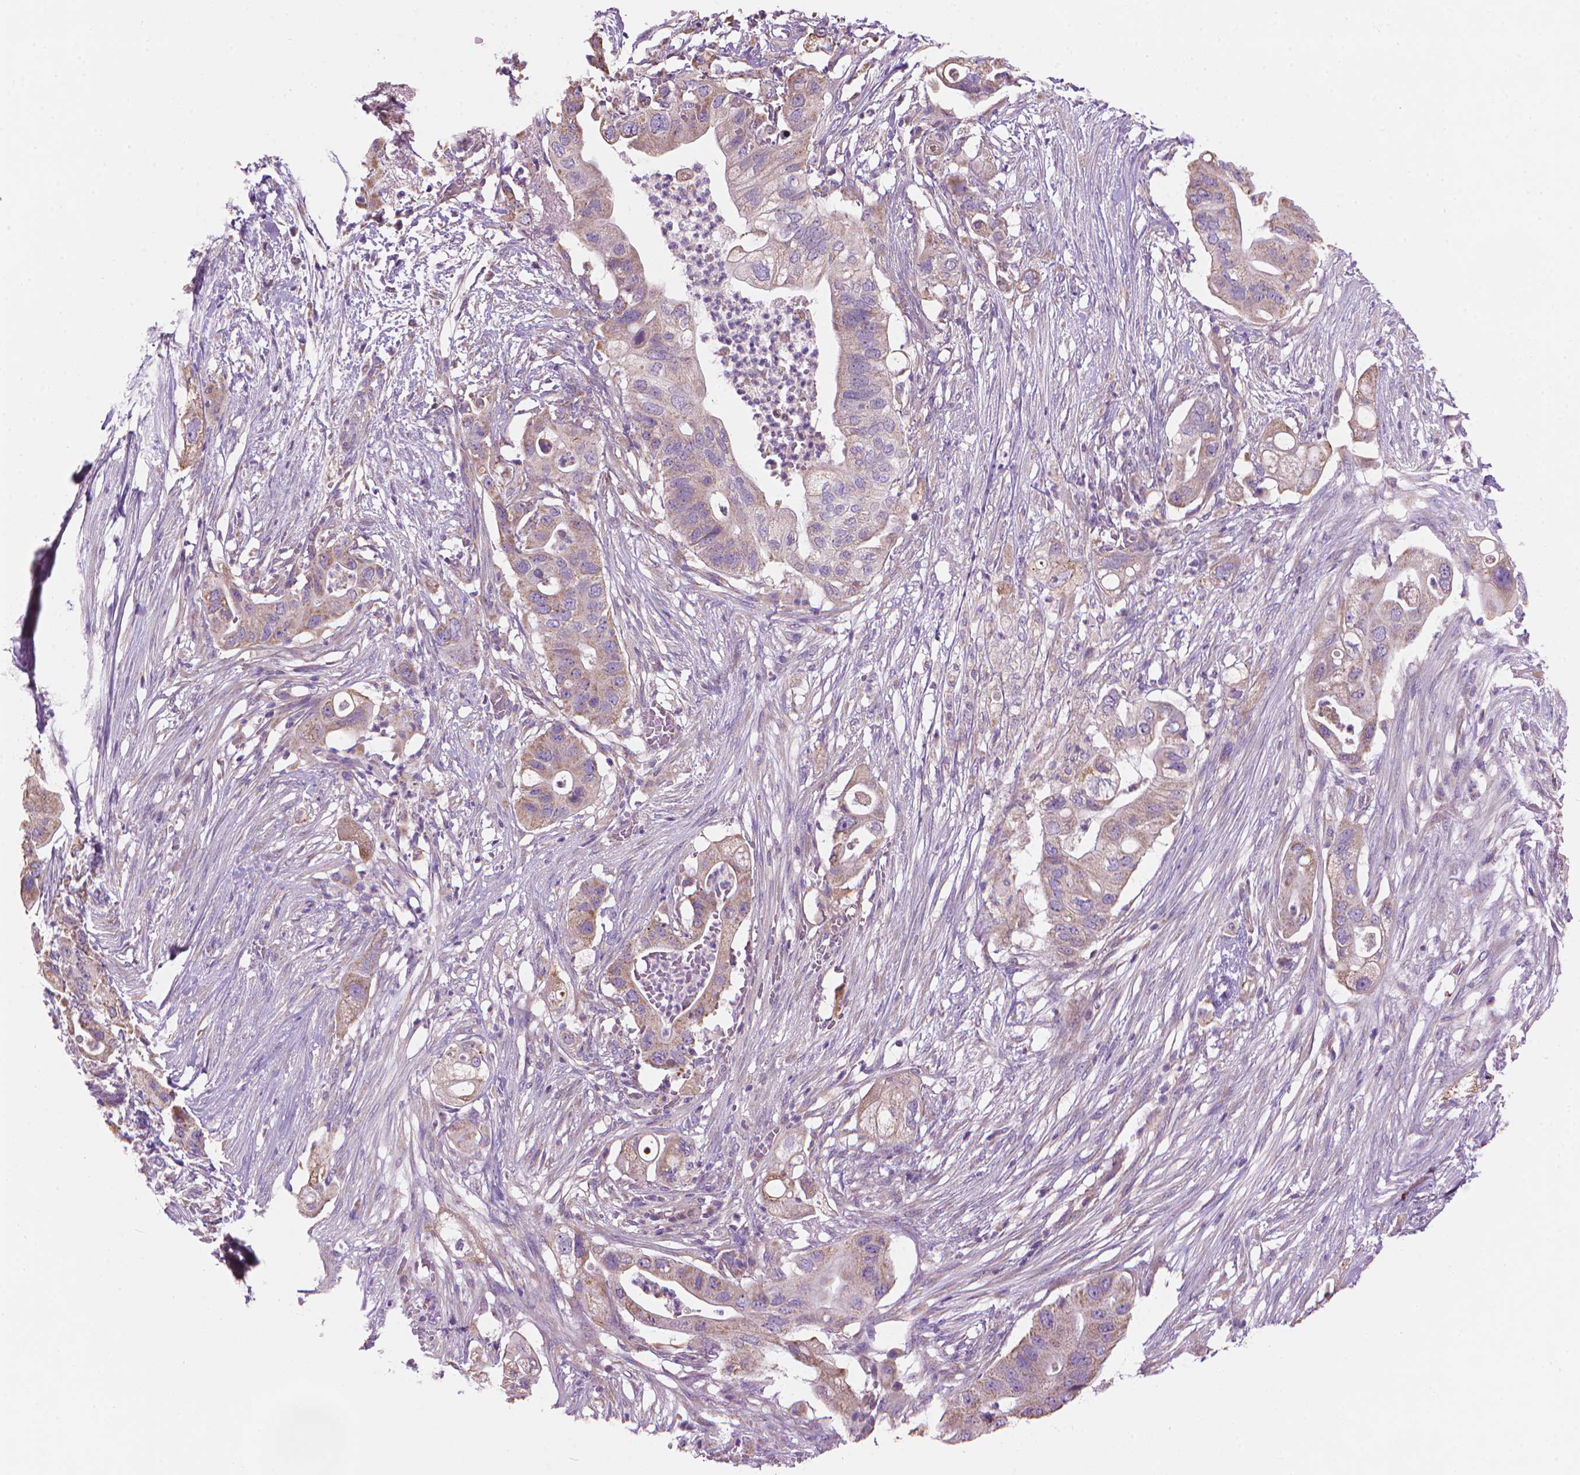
{"staining": {"intensity": "weak", "quantity": ">75%", "location": "cytoplasmic/membranous"}, "tissue": "pancreatic cancer", "cell_type": "Tumor cells", "image_type": "cancer", "snomed": [{"axis": "morphology", "description": "Adenocarcinoma, NOS"}, {"axis": "topography", "description": "Pancreas"}], "caption": "This histopathology image exhibits pancreatic cancer stained with immunohistochemistry (IHC) to label a protein in brown. The cytoplasmic/membranous of tumor cells show weak positivity for the protein. Nuclei are counter-stained blue.", "gene": "TTC29", "patient": {"sex": "female", "age": 72}}